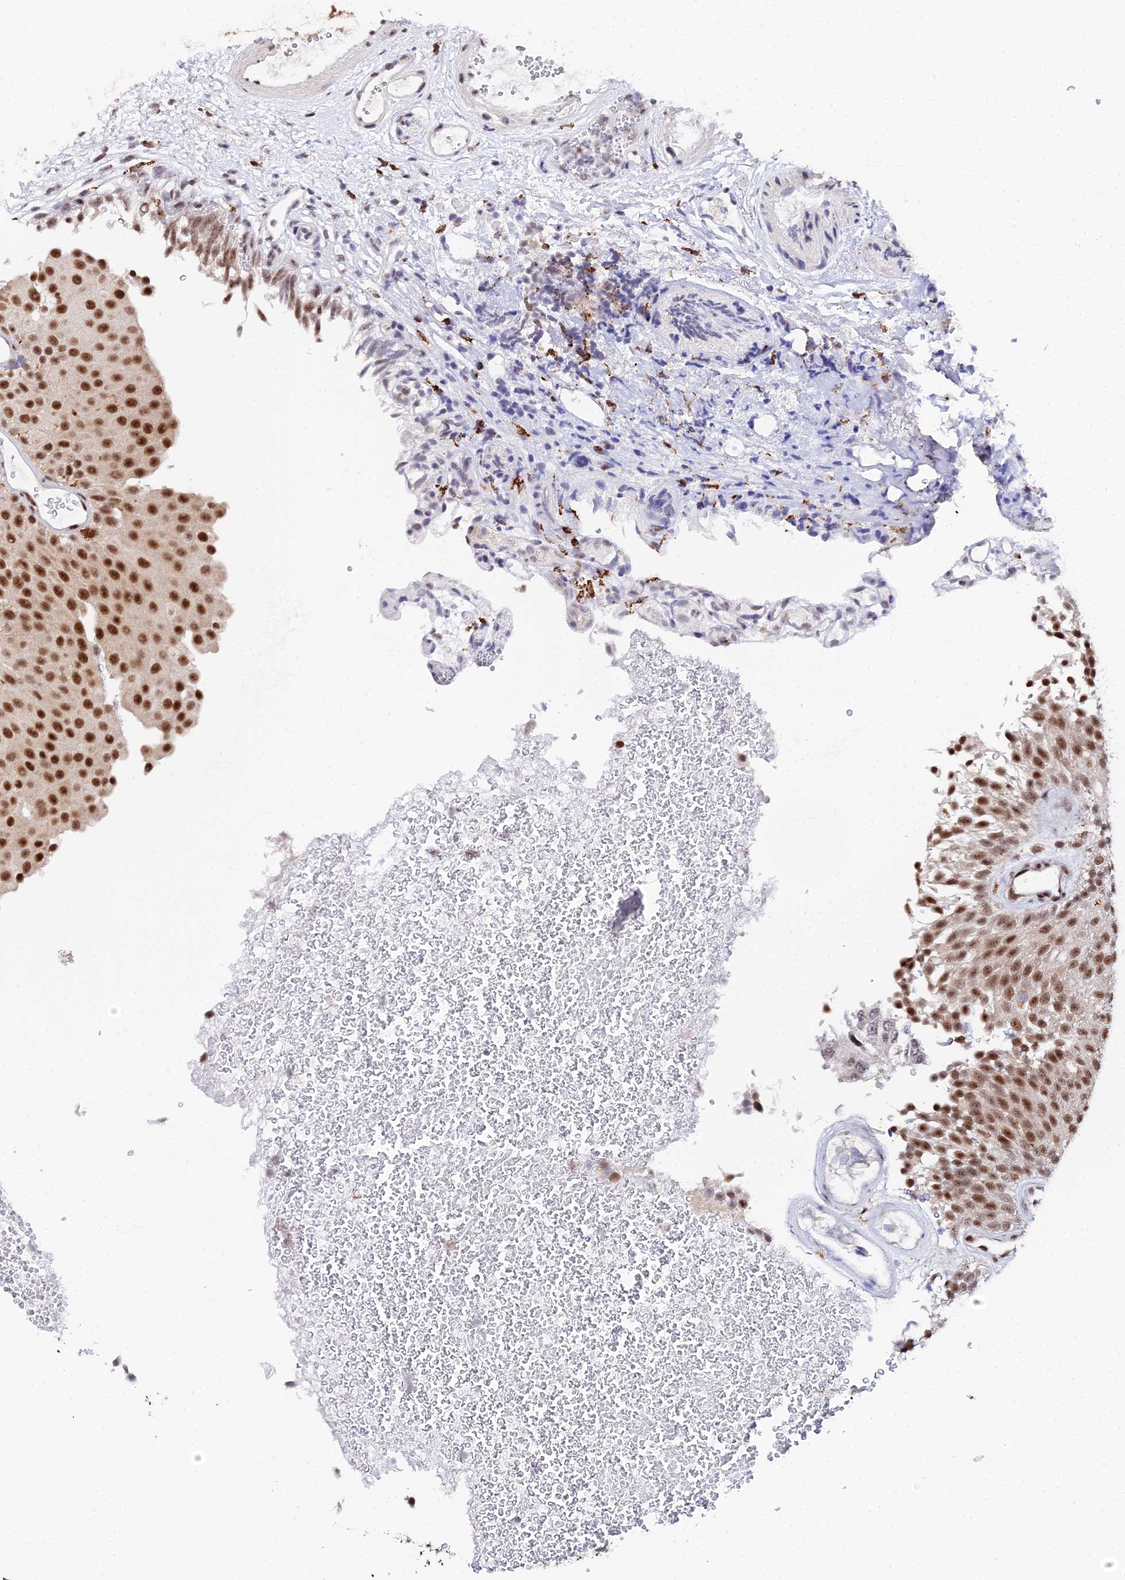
{"staining": {"intensity": "strong", "quantity": ">75%", "location": "nuclear"}, "tissue": "urothelial cancer", "cell_type": "Tumor cells", "image_type": "cancer", "snomed": [{"axis": "morphology", "description": "Urothelial carcinoma, Low grade"}, {"axis": "topography", "description": "Urinary bladder"}], "caption": "This is an image of IHC staining of low-grade urothelial carcinoma, which shows strong positivity in the nuclear of tumor cells.", "gene": "MAGOHB", "patient": {"sex": "male", "age": 78}}